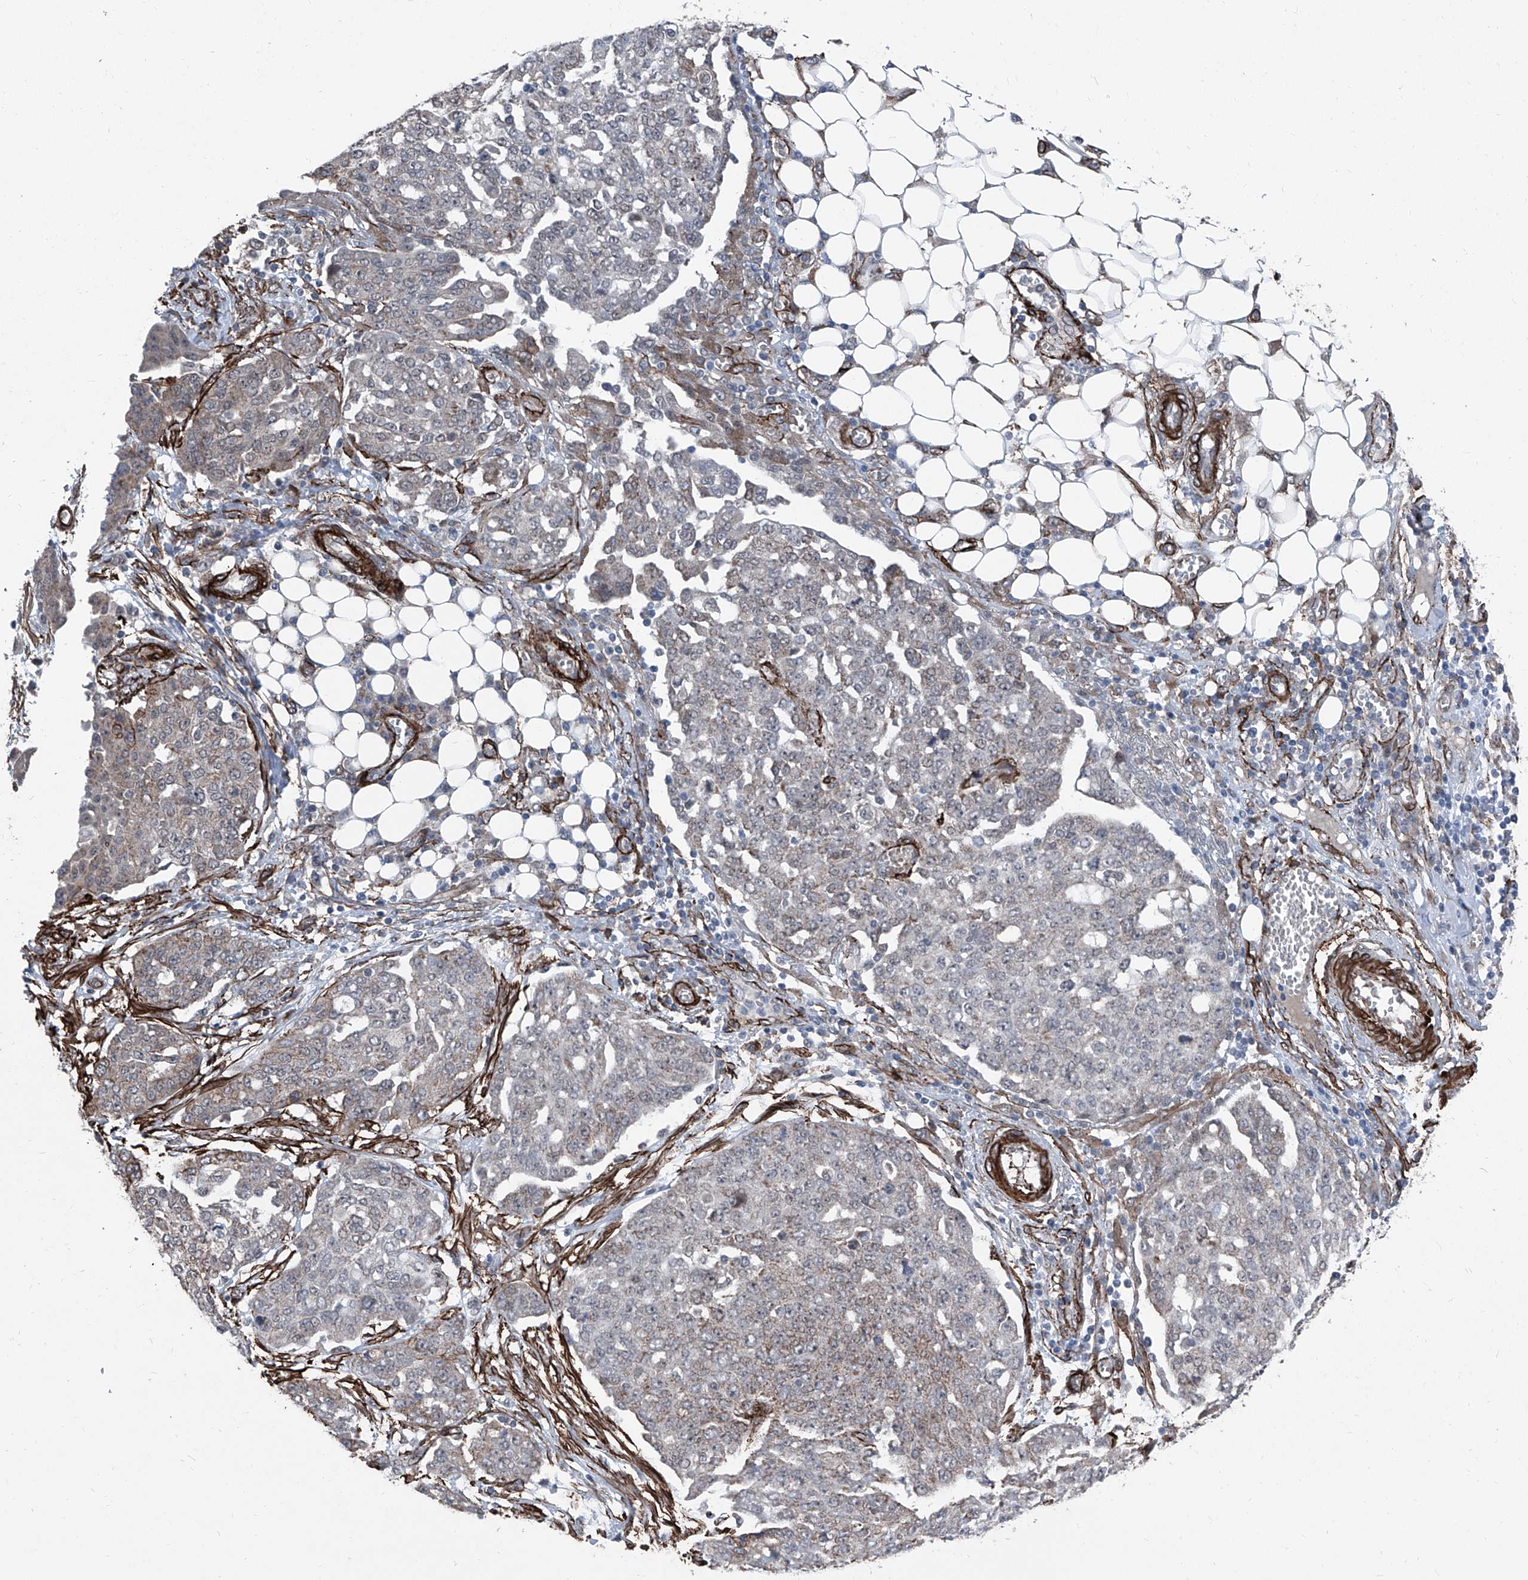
{"staining": {"intensity": "negative", "quantity": "none", "location": "none"}, "tissue": "ovarian cancer", "cell_type": "Tumor cells", "image_type": "cancer", "snomed": [{"axis": "morphology", "description": "Cystadenocarcinoma, serous, NOS"}, {"axis": "topography", "description": "Soft tissue"}, {"axis": "topography", "description": "Ovary"}], "caption": "Ovarian cancer (serous cystadenocarcinoma) stained for a protein using immunohistochemistry (IHC) reveals no expression tumor cells.", "gene": "COA7", "patient": {"sex": "female", "age": 57}}